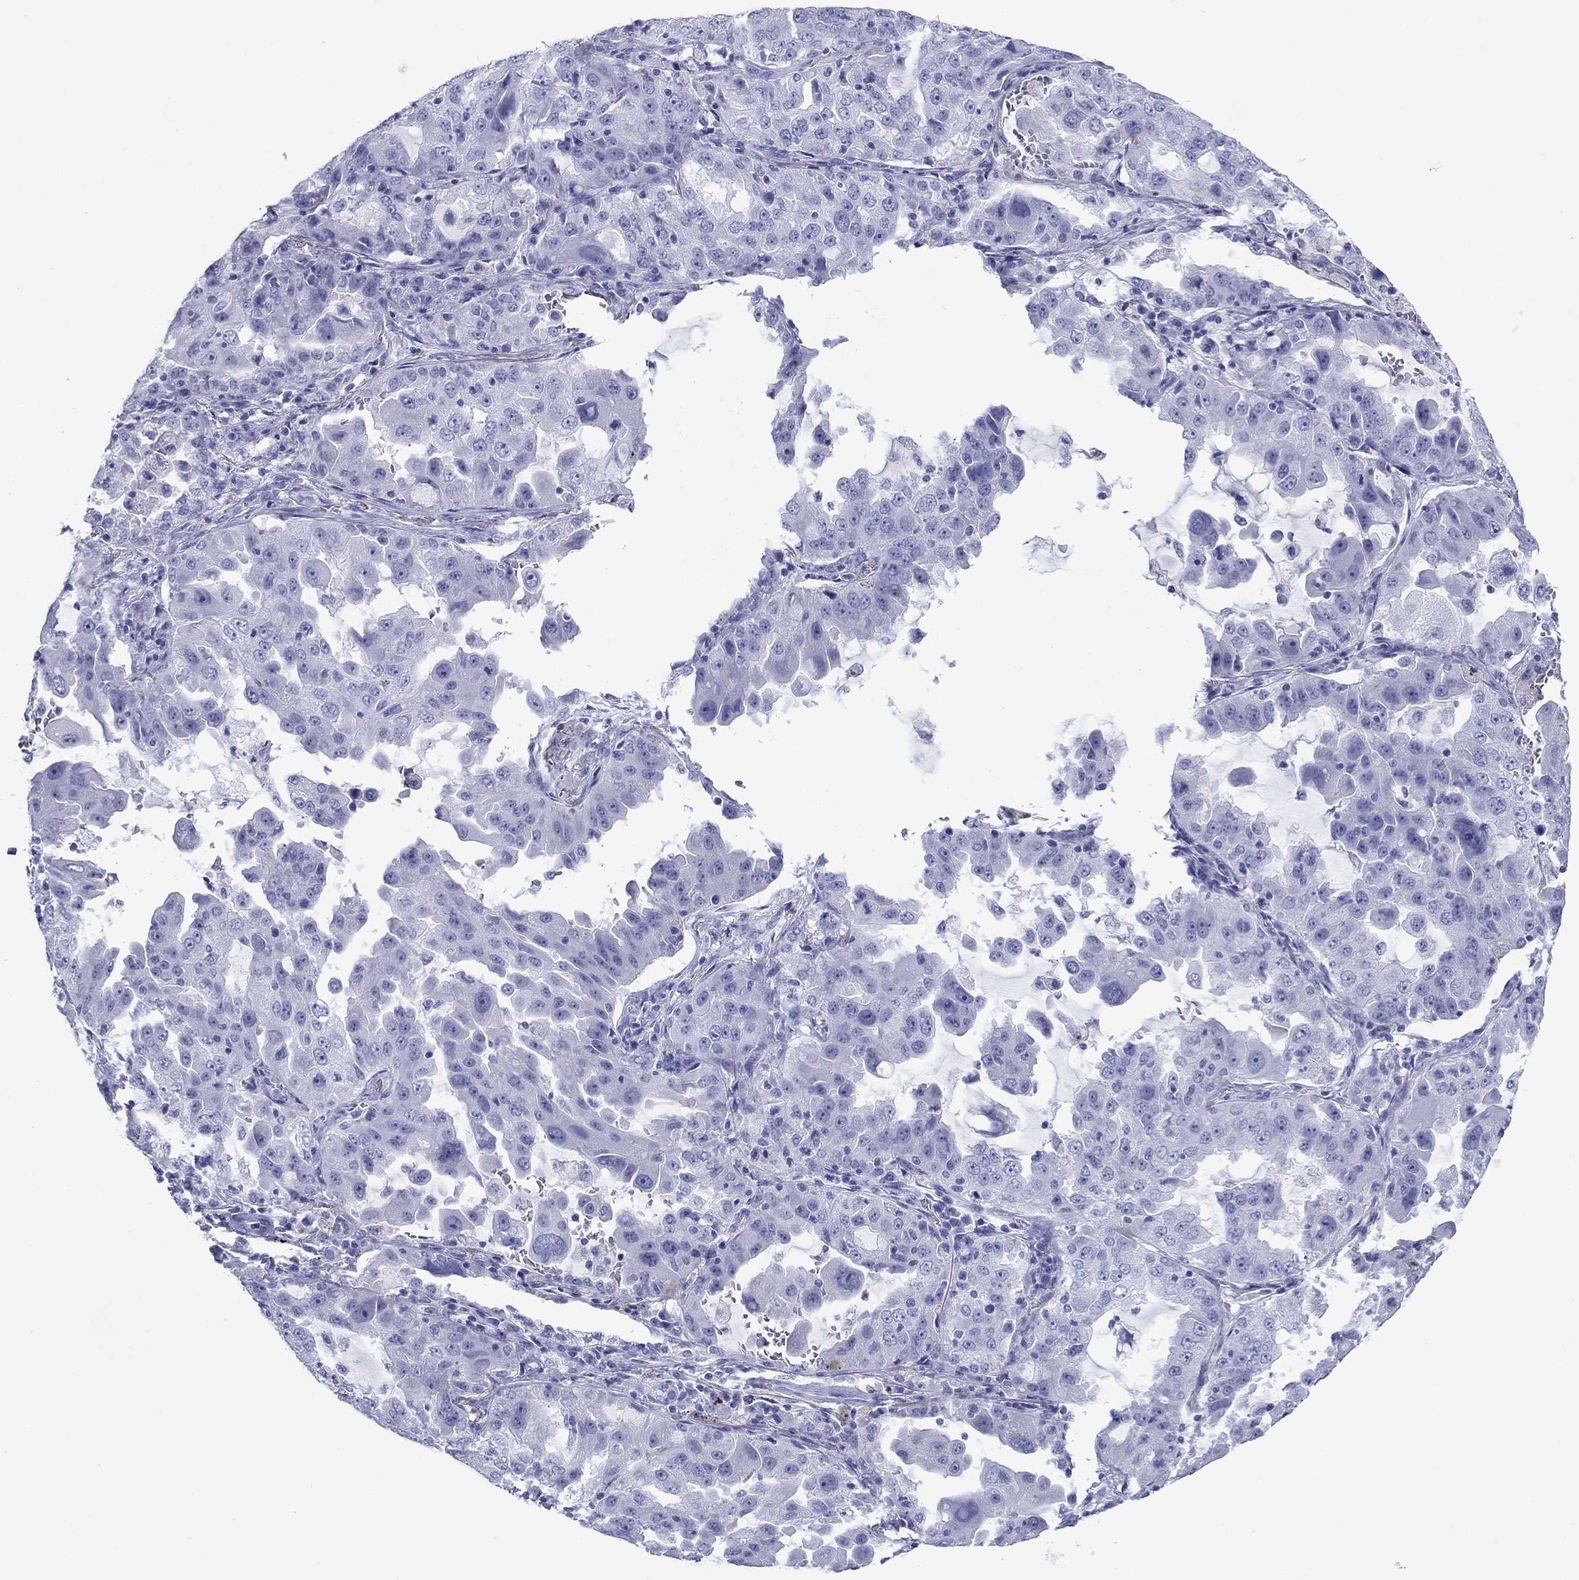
{"staining": {"intensity": "negative", "quantity": "none", "location": "none"}, "tissue": "lung cancer", "cell_type": "Tumor cells", "image_type": "cancer", "snomed": [{"axis": "morphology", "description": "Adenocarcinoma, NOS"}, {"axis": "topography", "description": "Lung"}], "caption": "An IHC micrograph of lung adenocarcinoma is shown. There is no staining in tumor cells of lung adenocarcinoma.", "gene": "ATP4A", "patient": {"sex": "female", "age": 61}}